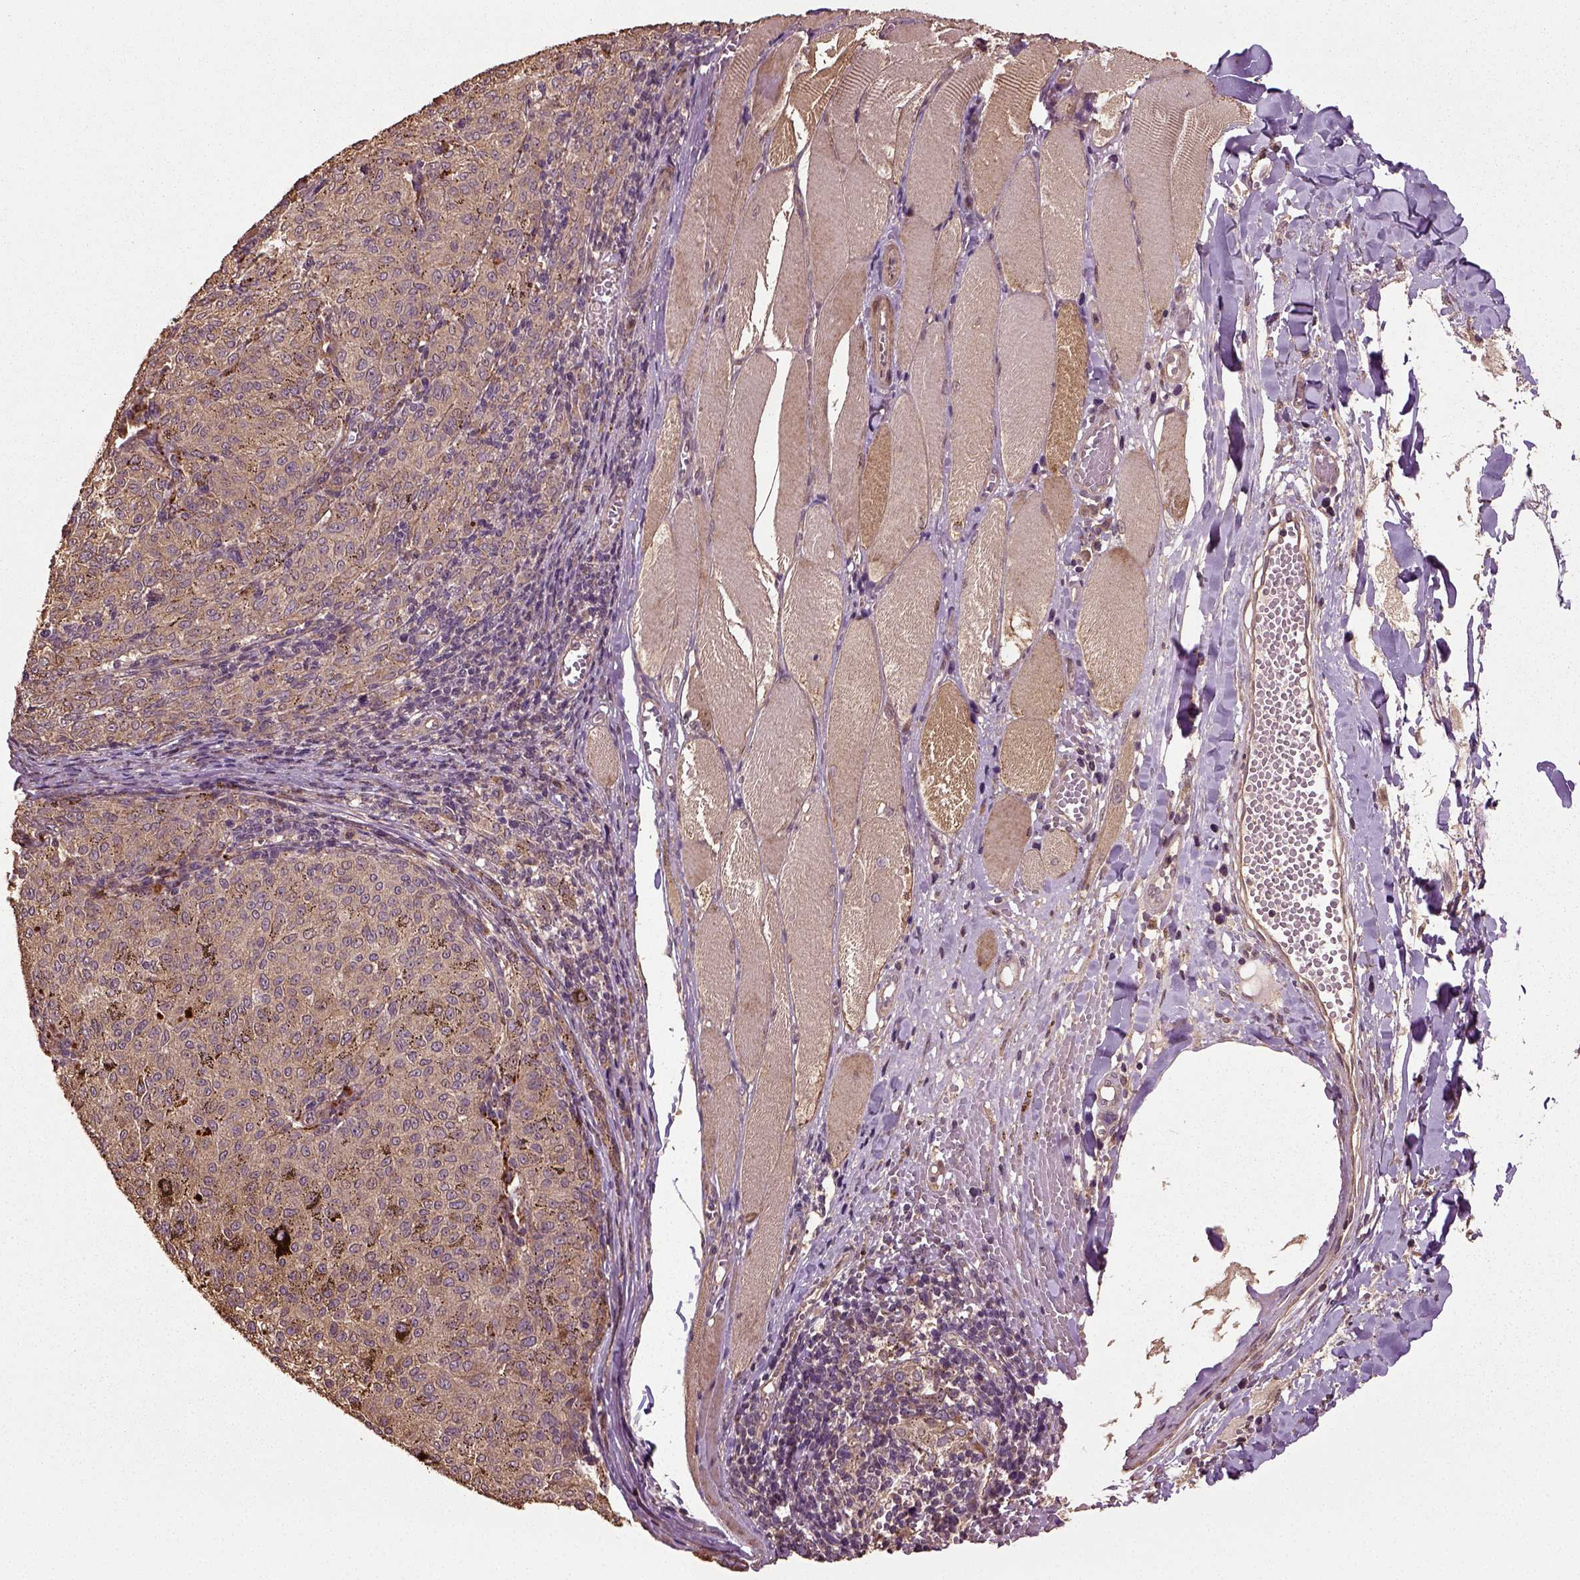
{"staining": {"intensity": "moderate", "quantity": ">75%", "location": "cytoplasmic/membranous"}, "tissue": "melanoma", "cell_type": "Tumor cells", "image_type": "cancer", "snomed": [{"axis": "morphology", "description": "Malignant melanoma, NOS"}, {"axis": "topography", "description": "Skin"}], "caption": "Brown immunohistochemical staining in malignant melanoma shows moderate cytoplasmic/membranous expression in about >75% of tumor cells.", "gene": "ERV3-1", "patient": {"sex": "female", "age": 72}}